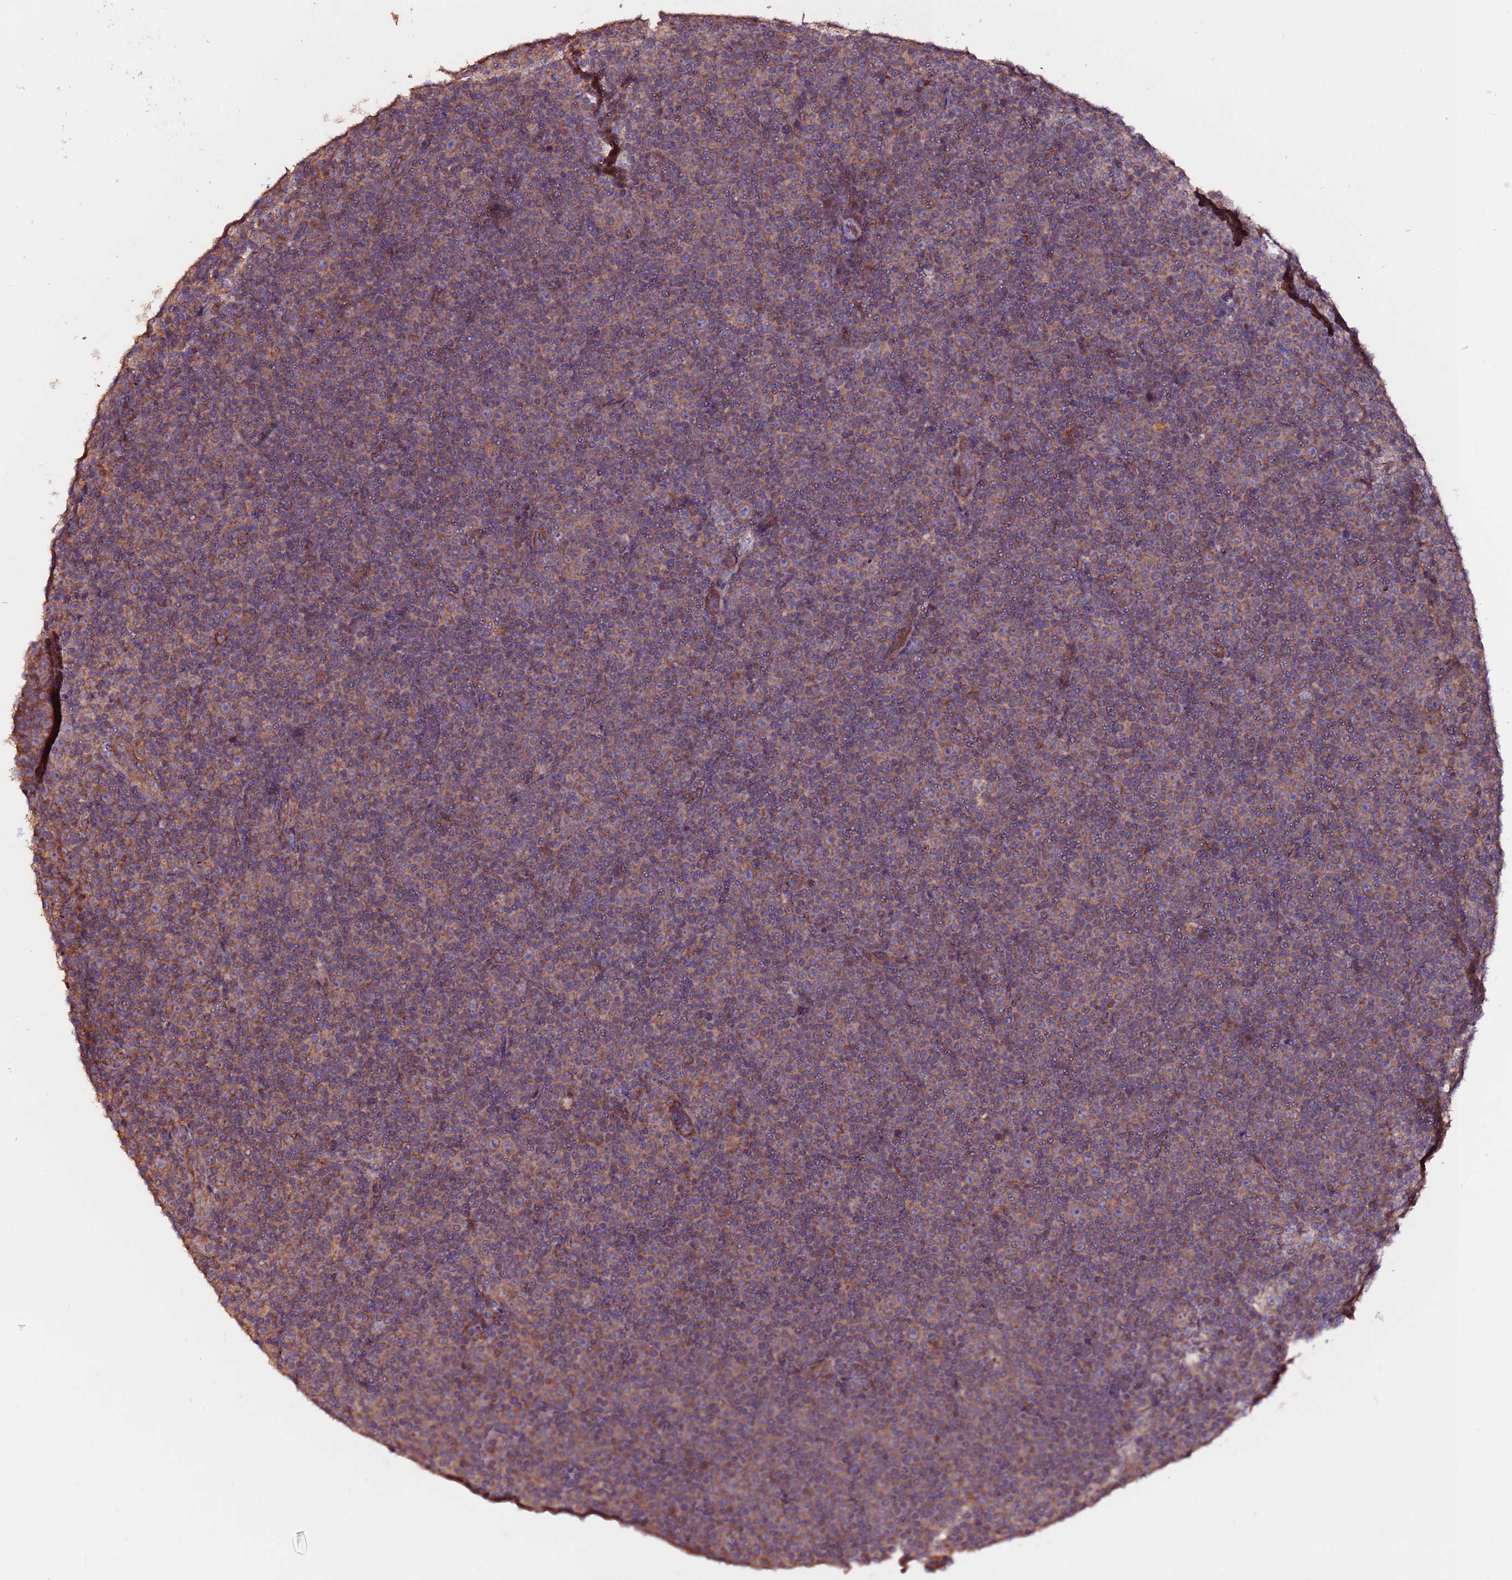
{"staining": {"intensity": "weak", "quantity": "25%-75%", "location": "cytoplasmic/membranous"}, "tissue": "lymphoma", "cell_type": "Tumor cells", "image_type": "cancer", "snomed": [{"axis": "morphology", "description": "Malignant lymphoma, non-Hodgkin's type, Low grade"}, {"axis": "topography", "description": "Lymph node"}], "caption": "Immunohistochemistry of malignant lymphoma, non-Hodgkin's type (low-grade) demonstrates low levels of weak cytoplasmic/membranous expression in about 25%-75% of tumor cells.", "gene": "RPS15A", "patient": {"sex": "female", "age": 67}}